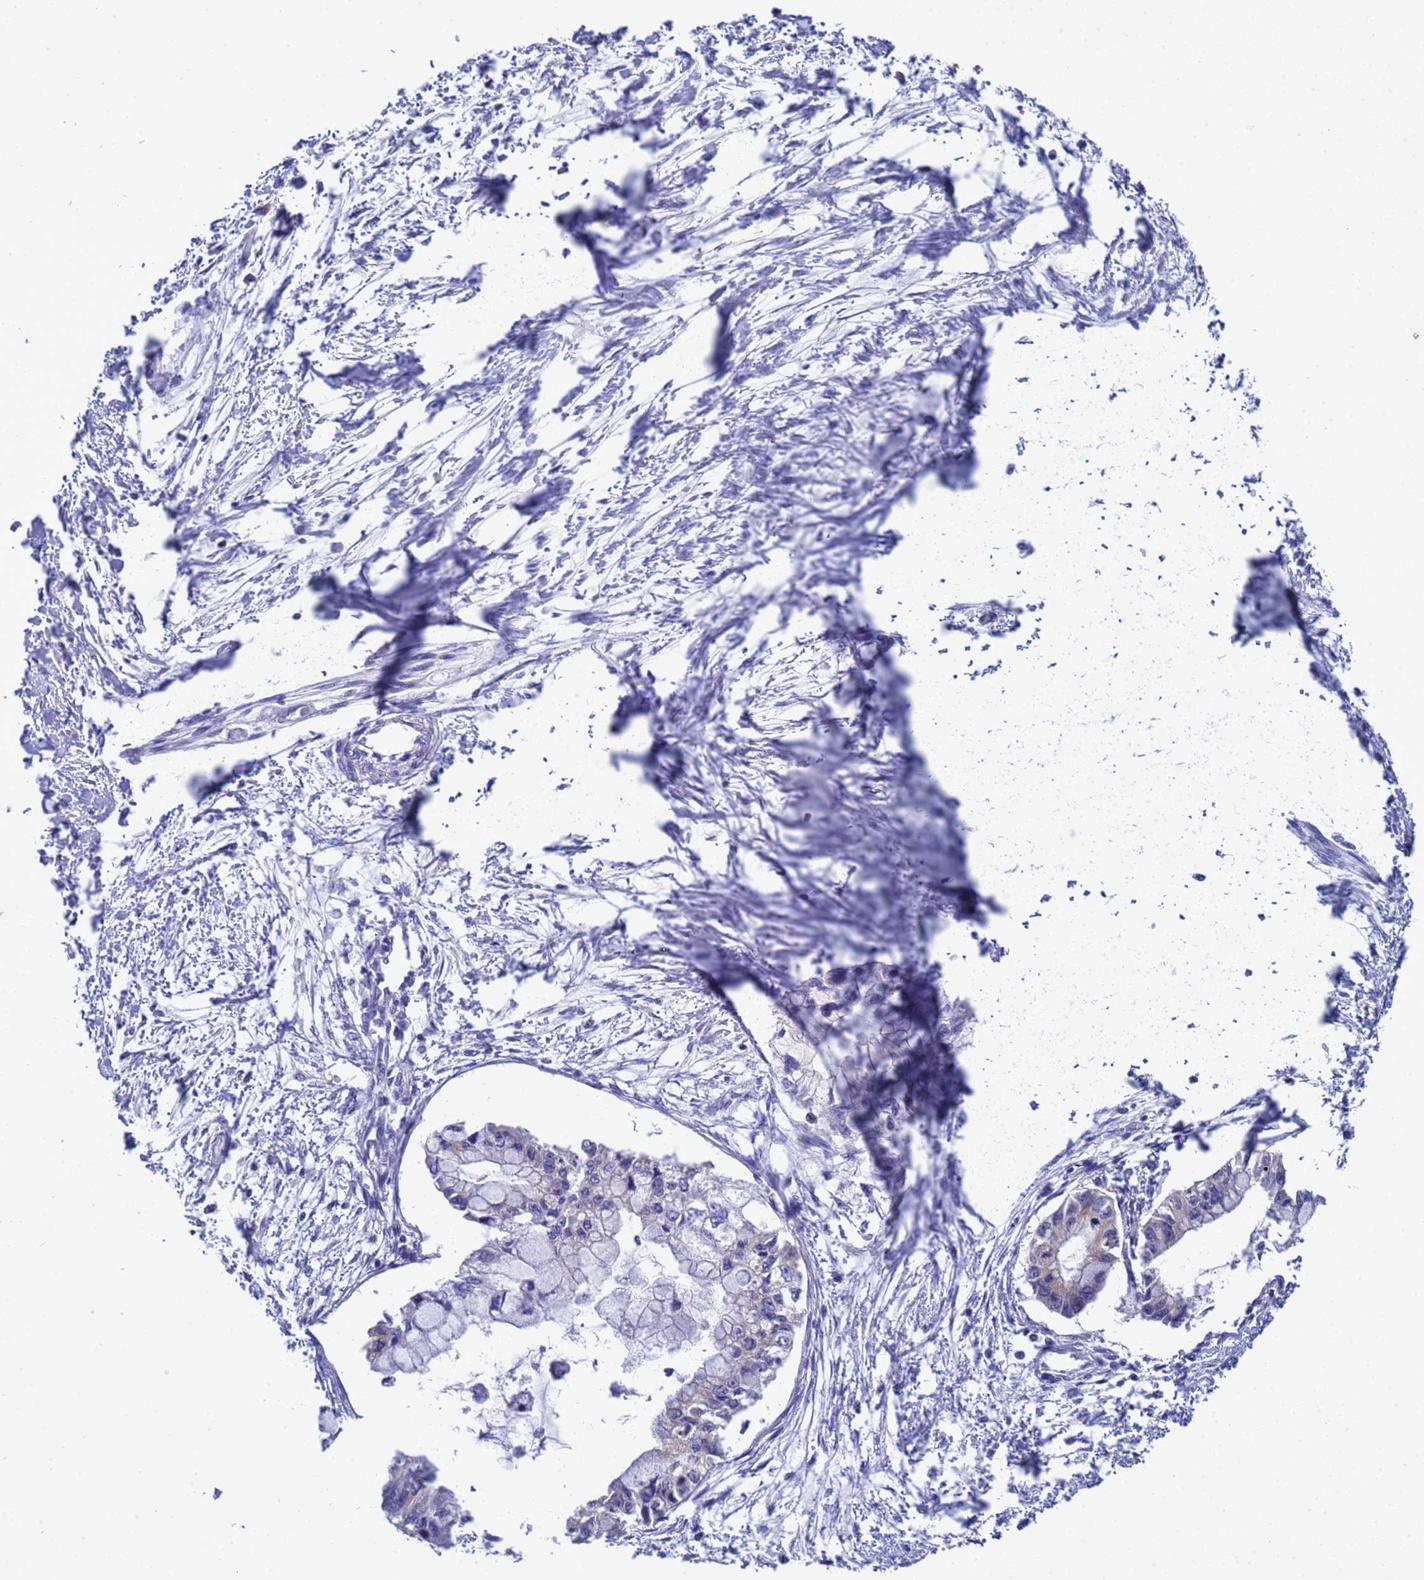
{"staining": {"intensity": "negative", "quantity": "none", "location": "none"}, "tissue": "pancreatic cancer", "cell_type": "Tumor cells", "image_type": "cancer", "snomed": [{"axis": "morphology", "description": "Adenocarcinoma, NOS"}, {"axis": "topography", "description": "Pancreas"}], "caption": "This is an immunohistochemistry (IHC) photomicrograph of adenocarcinoma (pancreatic). There is no staining in tumor cells.", "gene": "RC3H2", "patient": {"sex": "male", "age": 48}}